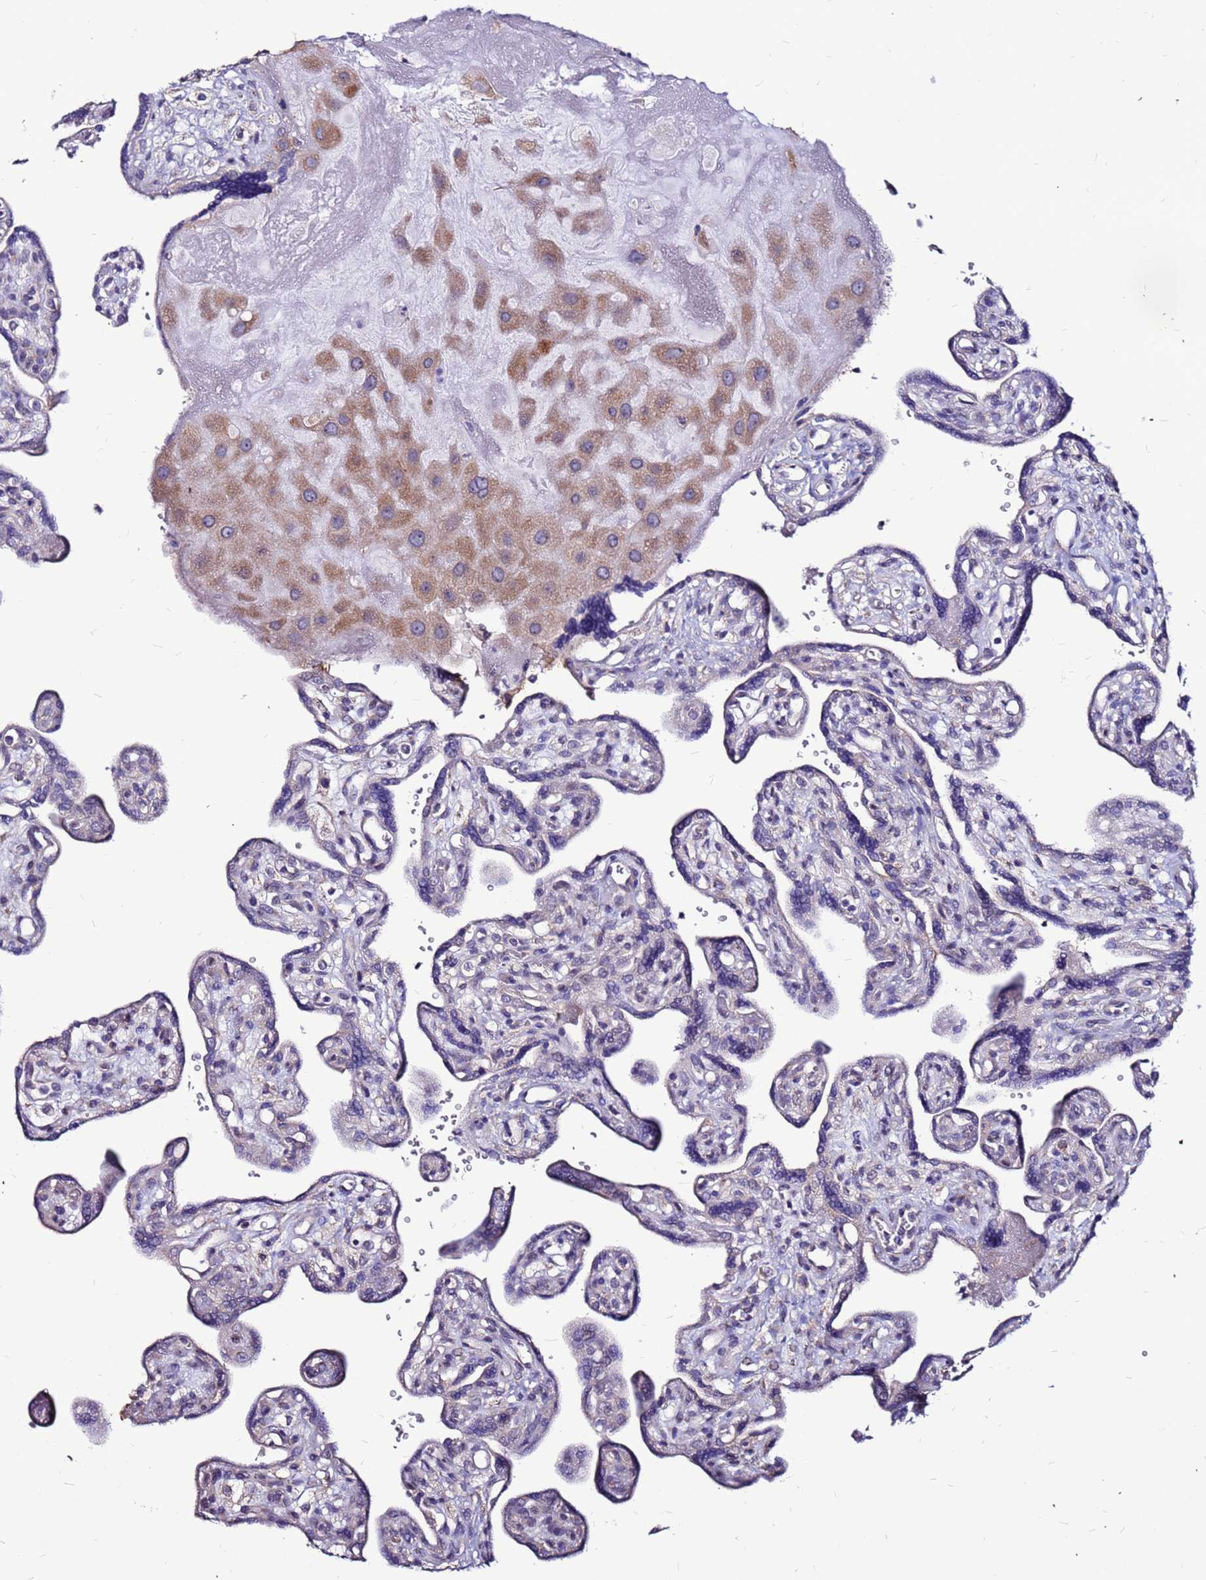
{"staining": {"intensity": "moderate", "quantity": ">75%", "location": "cytoplasmic/membranous"}, "tissue": "placenta", "cell_type": "Decidual cells", "image_type": "normal", "snomed": [{"axis": "morphology", "description": "Normal tissue, NOS"}, {"axis": "topography", "description": "Placenta"}], "caption": "Immunohistochemistry (DAB (3,3'-diaminobenzidine)) staining of unremarkable placenta reveals moderate cytoplasmic/membranous protein positivity in approximately >75% of decidual cells.", "gene": "SLC44A3", "patient": {"sex": "female", "age": 39}}